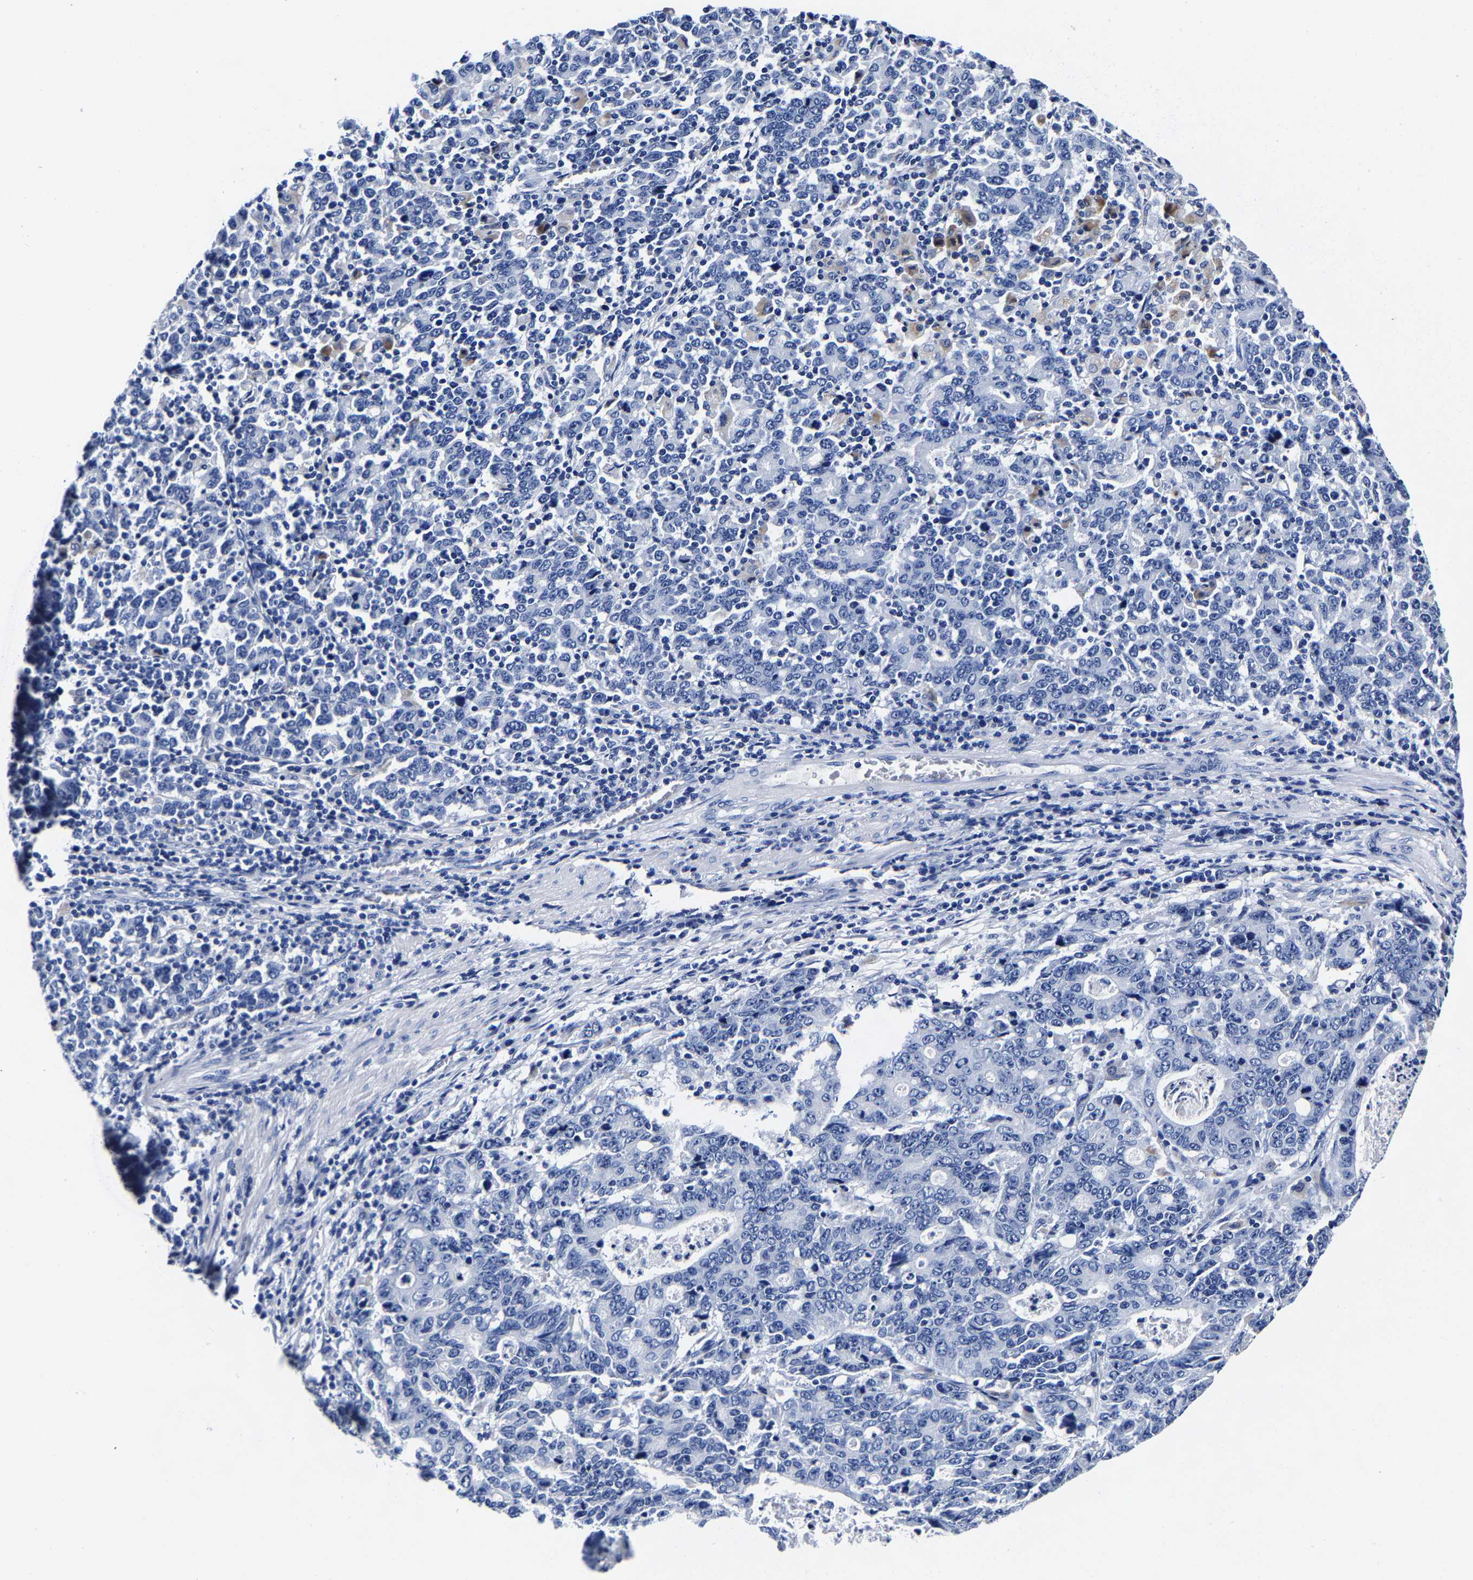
{"staining": {"intensity": "negative", "quantity": "none", "location": "none"}, "tissue": "stomach cancer", "cell_type": "Tumor cells", "image_type": "cancer", "snomed": [{"axis": "morphology", "description": "Adenocarcinoma, NOS"}, {"axis": "topography", "description": "Stomach, upper"}], "caption": "IHC of stomach adenocarcinoma exhibits no expression in tumor cells. (IHC, brightfield microscopy, high magnification).", "gene": "CPA2", "patient": {"sex": "male", "age": 69}}